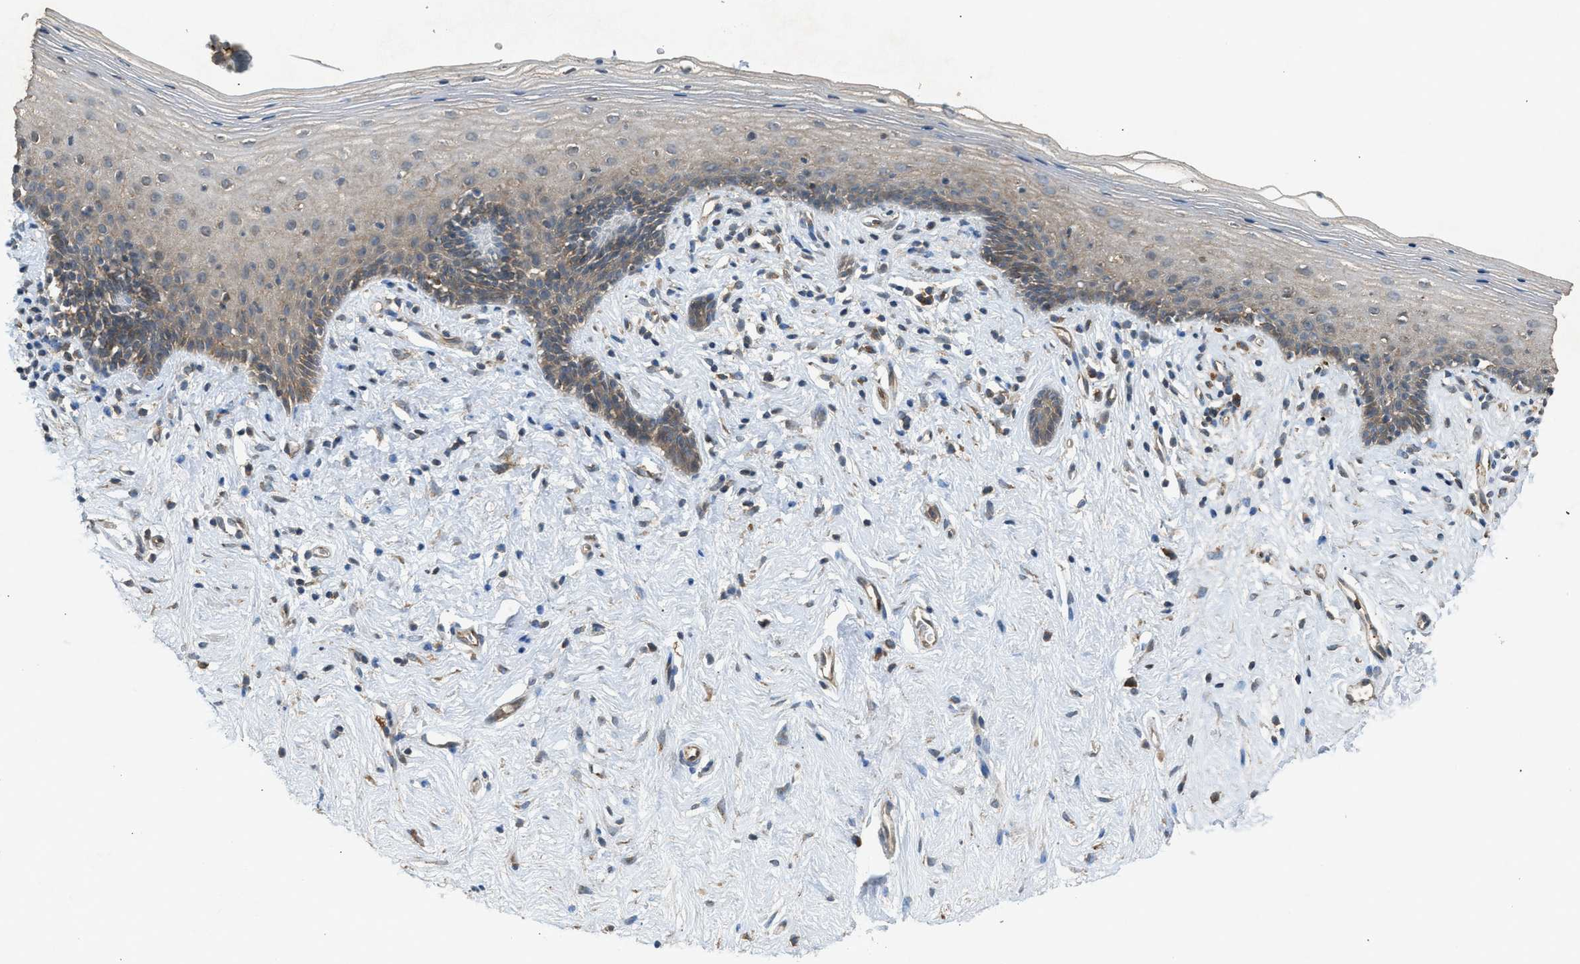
{"staining": {"intensity": "weak", "quantity": "25%-75%", "location": "cytoplasmic/membranous"}, "tissue": "vagina", "cell_type": "Squamous epithelial cells", "image_type": "normal", "snomed": [{"axis": "morphology", "description": "Normal tissue, NOS"}, {"axis": "topography", "description": "Vagina"}], "caption": "The histopathology image demonstrates immunohistochemical staining of benign vagina. There is weak cytoplasmic/membranous positivity is seen in about 25%-75% of squamous epithelial cells. Using DAB (3,3'-diaminobenzidine) (brown) and hematoxylin (blue) stains, captured at high magnification using brightfield microscopy.", "gene": "HIP1R", "patient": {"sex": "female", "age": 44}}